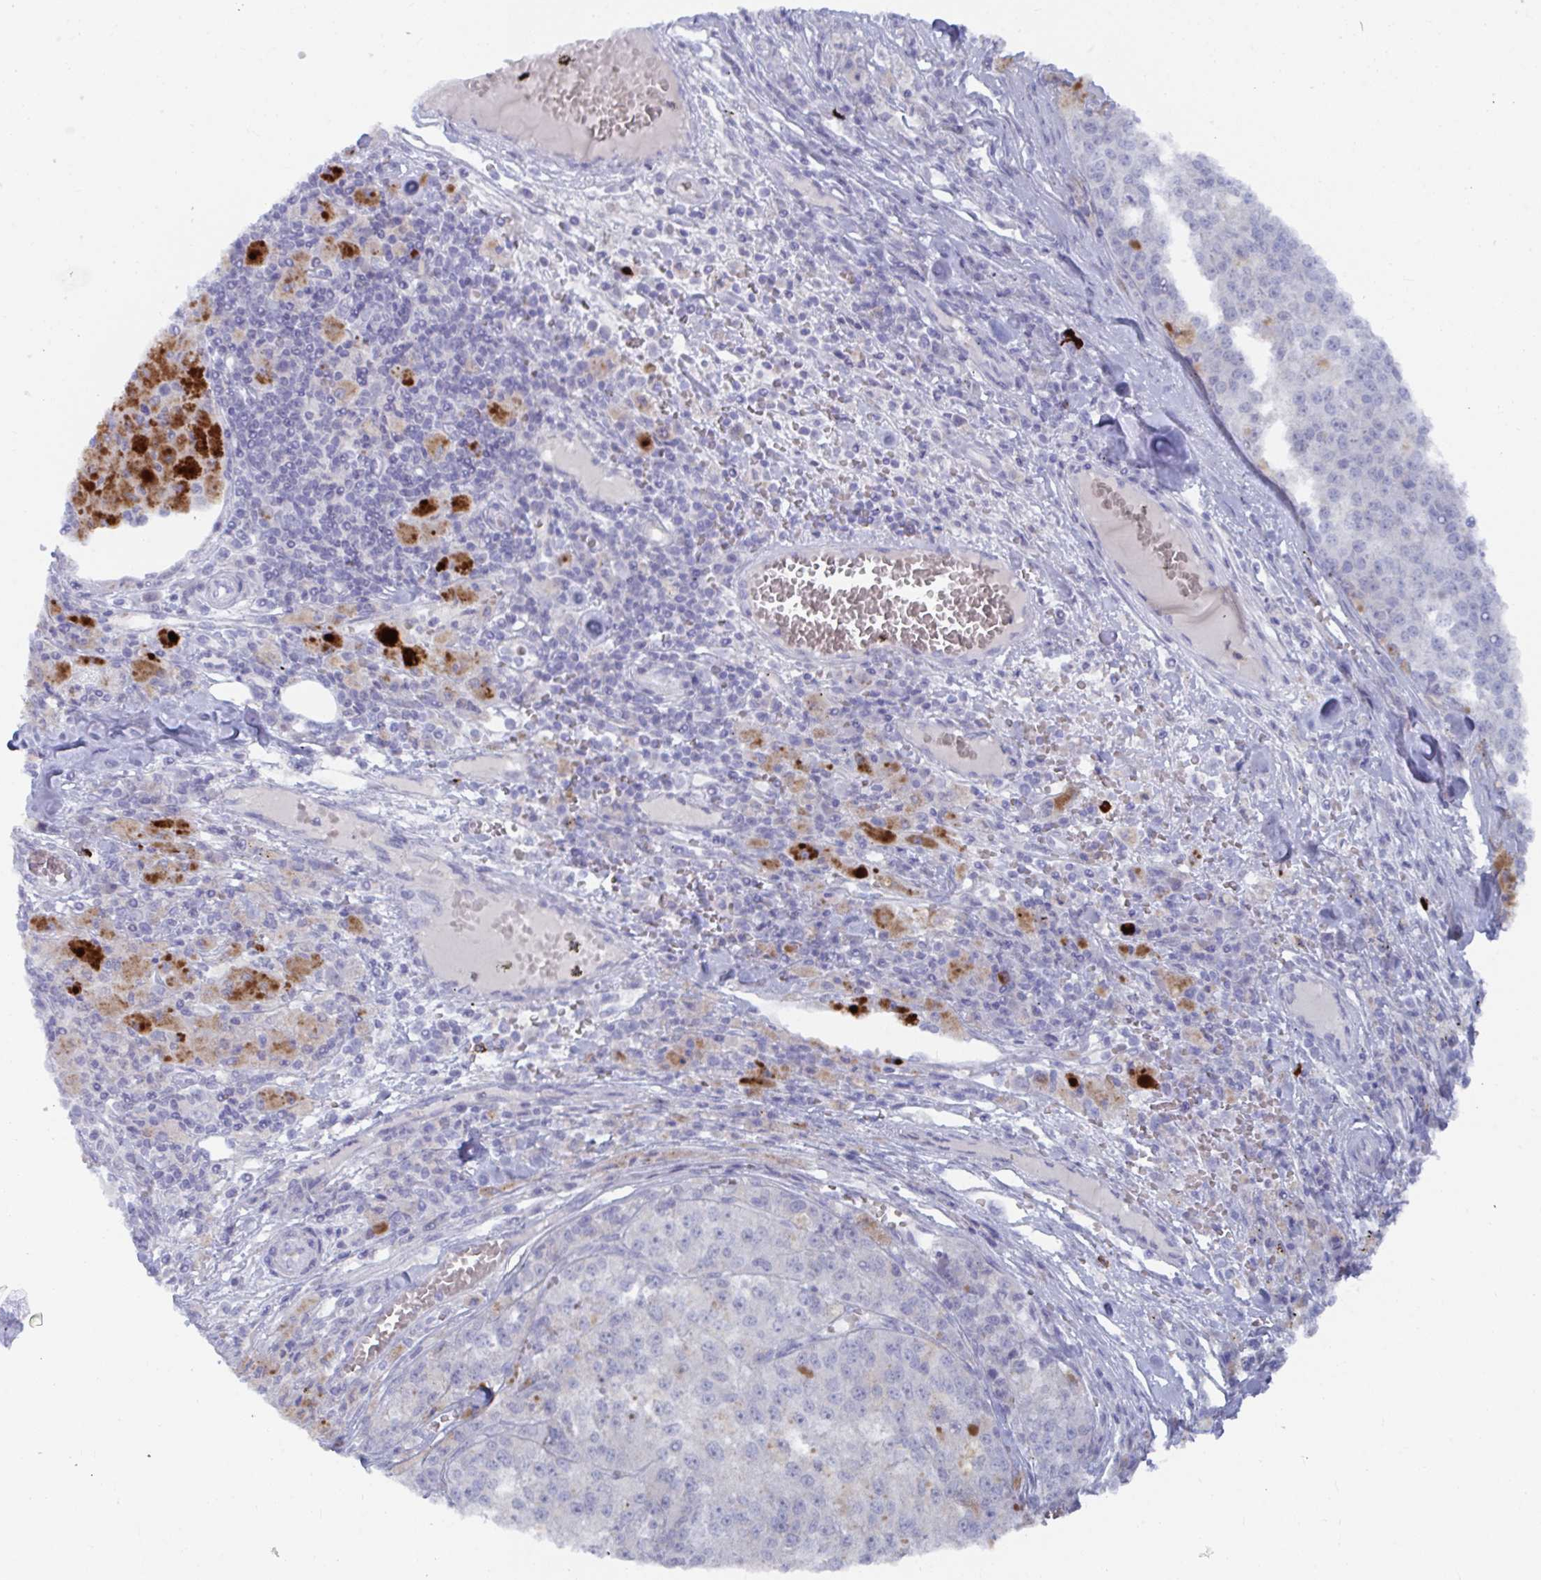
{"staining": {"intensity": "negative", "quantity": "none", "location": "none"}, "tissue": "melanoma", "cell_type": "Tumor cells", "image_type": "cancer", "snomed": [{"axis": "morphology", "description": "Malignant melanoma, Metastatic site"}, {"axis": "topography", "description": "Lymph node"}], "caption": "Tumor cells are negative for protein expression in human melanoma.", "gene": "KCNK5", "patient": {"sex": "female", "age": 64}}